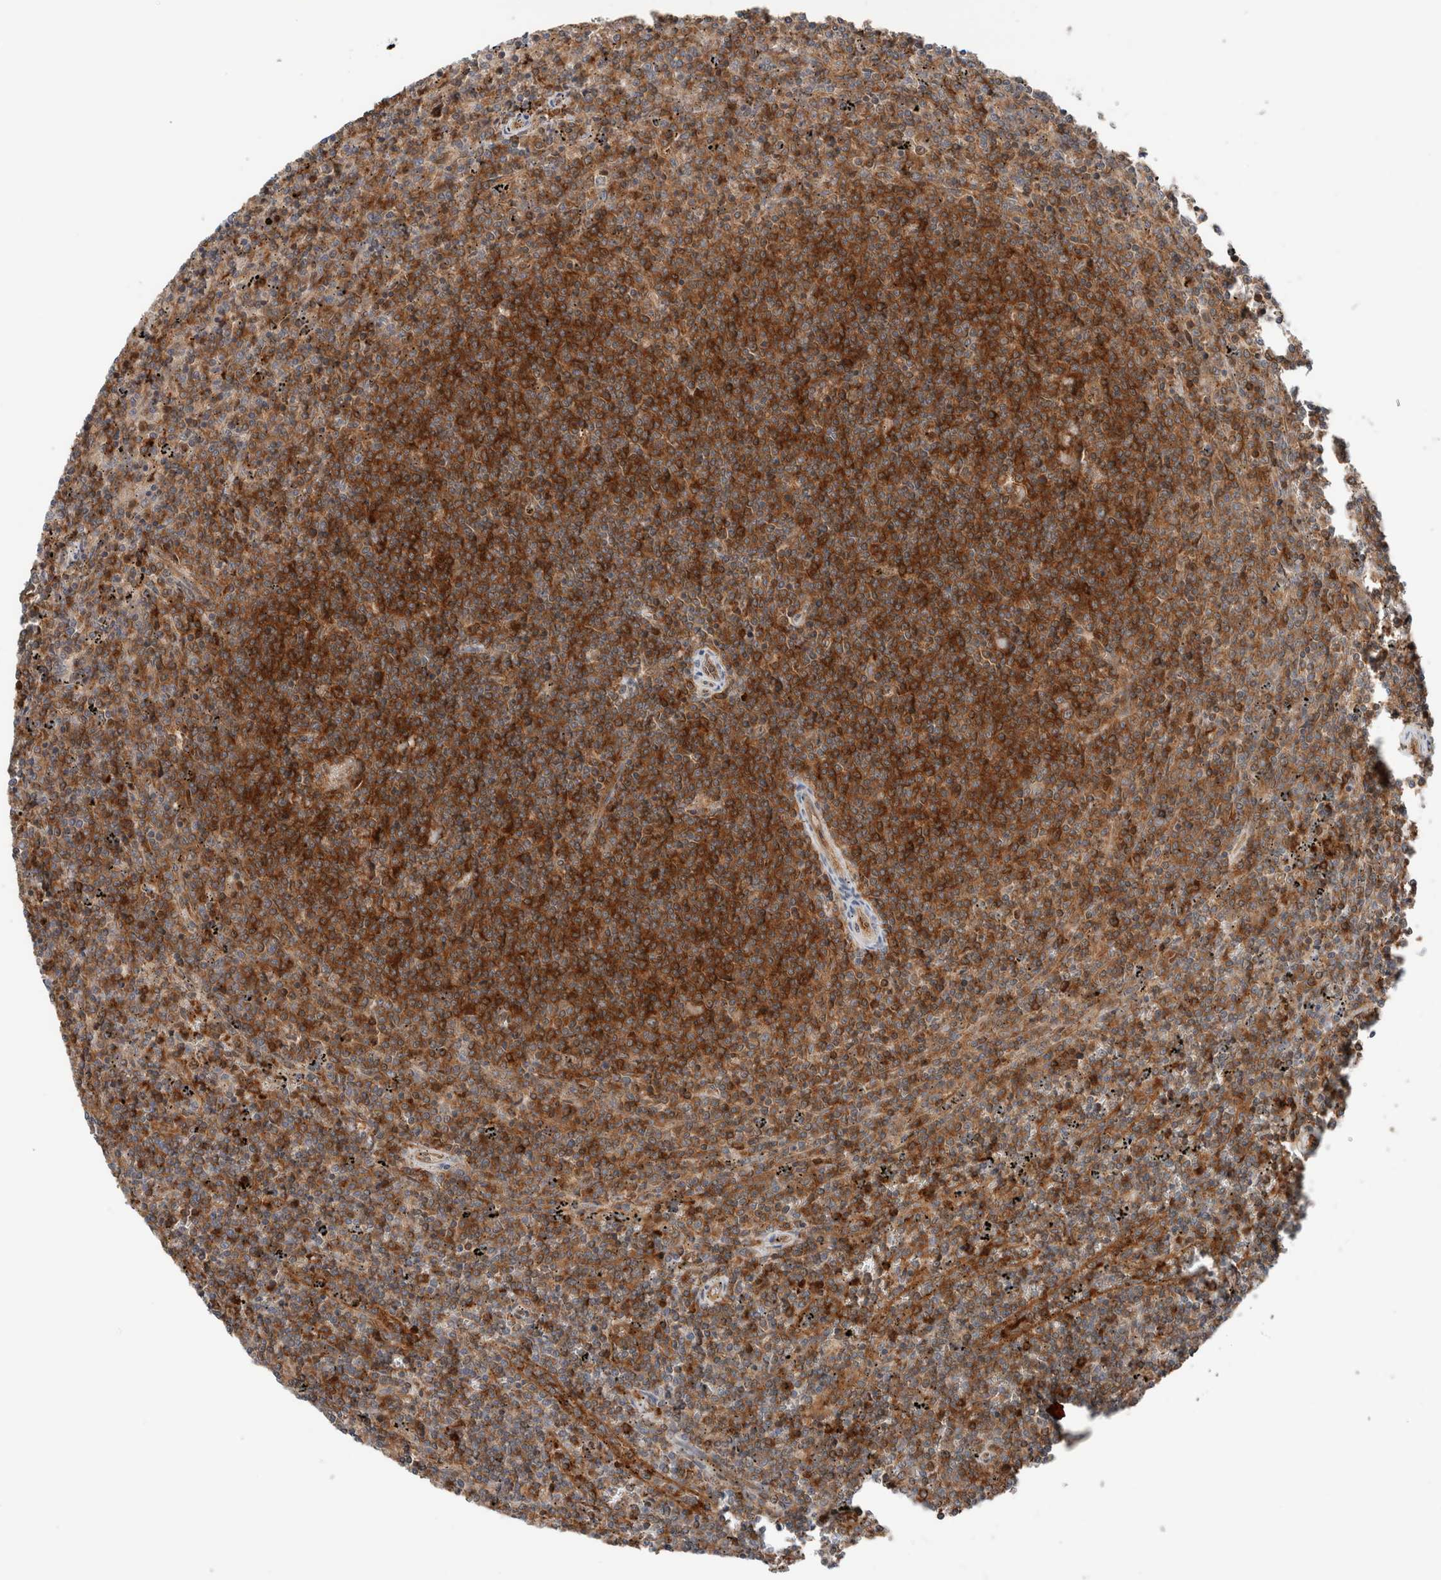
{"staining": {"intensity": "strong", "quantity": ">75%", "location": "cytoplasmic/membranous"}, "tissue": "lymphoma", "cell_type": "Tumor cells", "image_type": "cancer", "snomed": [{"axis": "morphology", "description": "Malignant lymphoma, non-Hodgkin's type, Low grade"}, {"axis": "topography", "description": "Spleen"}], "caption": "Lymphoma was stained to show a protein in brown. There is high levels of strong cytoplasmic/membranous staining in approximately >75% of tumor cells.", "gene": "XPNPEP1", "patient": {"sex": "female", "age": 50}}